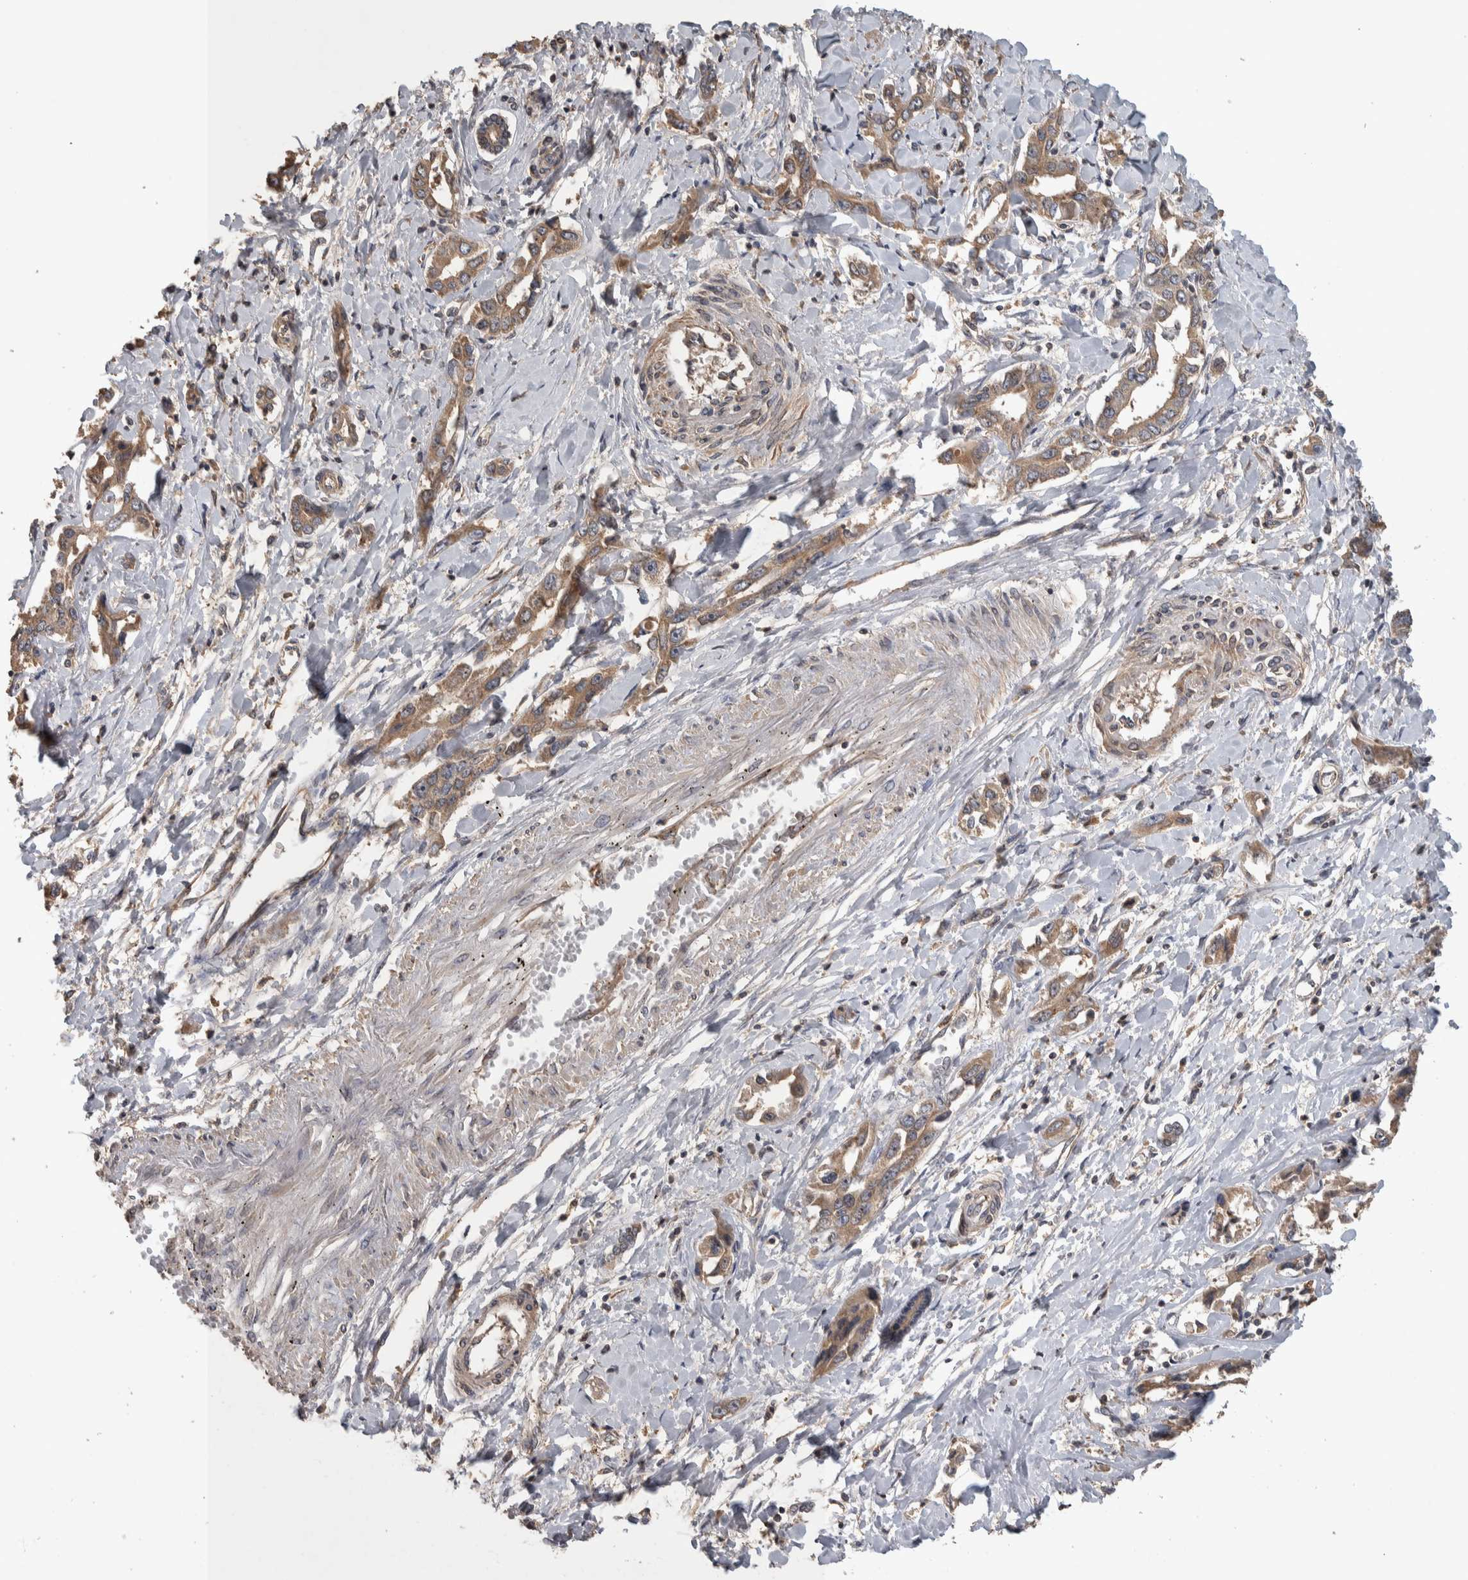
{"staining": {"intensity": "moderate", "quantity": ">75%", "location": "cytoplasmic/membranous"}, "tissue": "liver cancer", "cell_type": "Tumor cells", "image_type": "cancer", "snomed": [{"axis": "morphology", "description": "Cholangiocarcinoma"}, {"axis": "topography", "description": "Liver"}], "caption": "Protein positivity by immunohistochemistry reveals moderate cytoplasmic/membranous staining in approximately >75% of tumor cells in liver cholangiocarcinoma.", "gene": "IFRD1", "patient": {"sex": "male", "age": 59}}